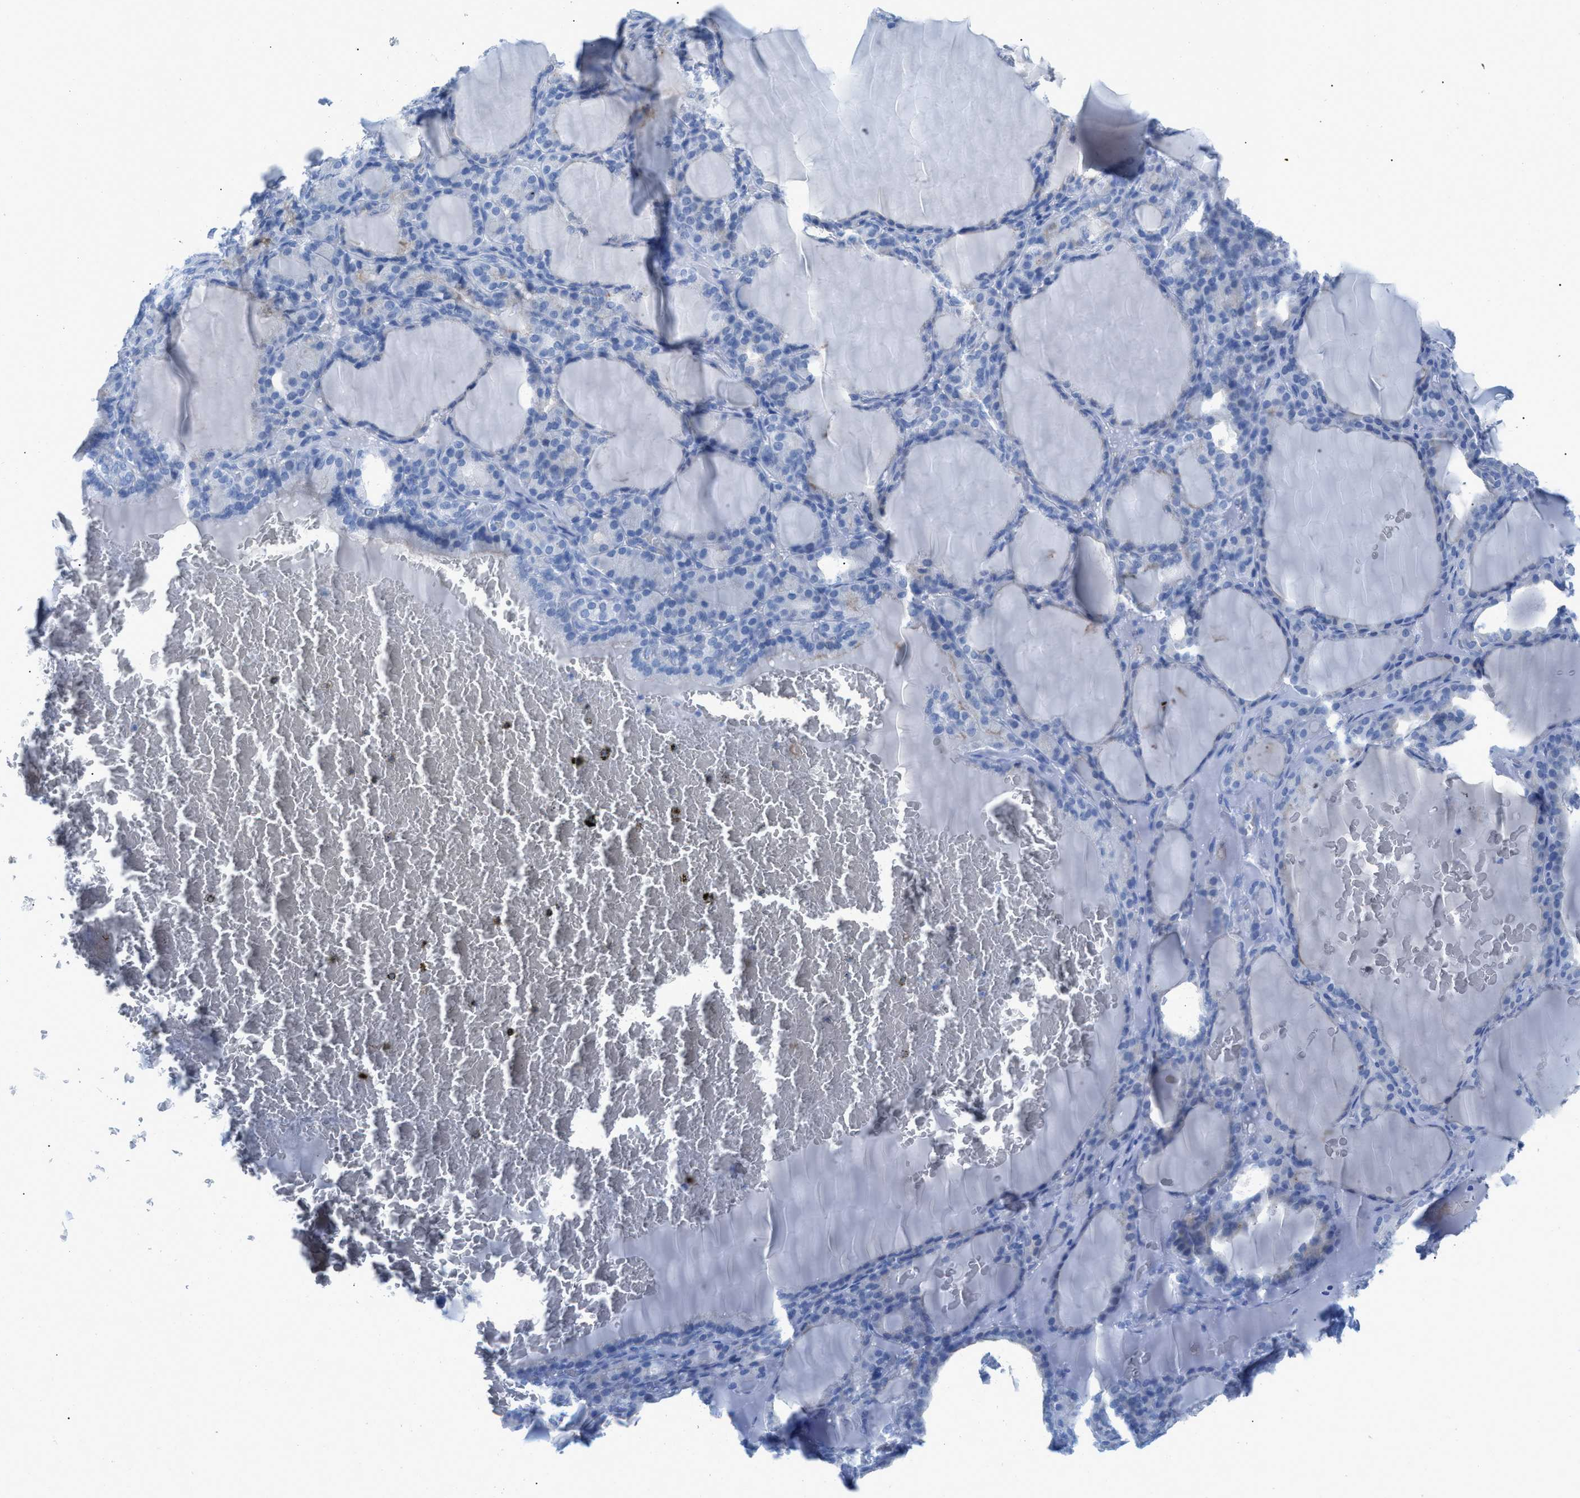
{"staining": {"intensity": "negative", "quantity": "none", "location": "none"}, "tissue": "thyroid gland", "cell_type": "Glandular cells", "image_type": "normal", "snomed": [{"axis": "morphology", "description": "Normal tissue, NOS"}, {"axis": "topography", "description": "Thyroid gland"}], "caption": "Immunohistochemistry (IHC) micrograph of benign thyroid gland: human thyroid gland stained with DAB exhibits no significant protein positivity in glandular cells.", "gene": "TCL1A", "patient": {"sex": "female", "age": 28}}